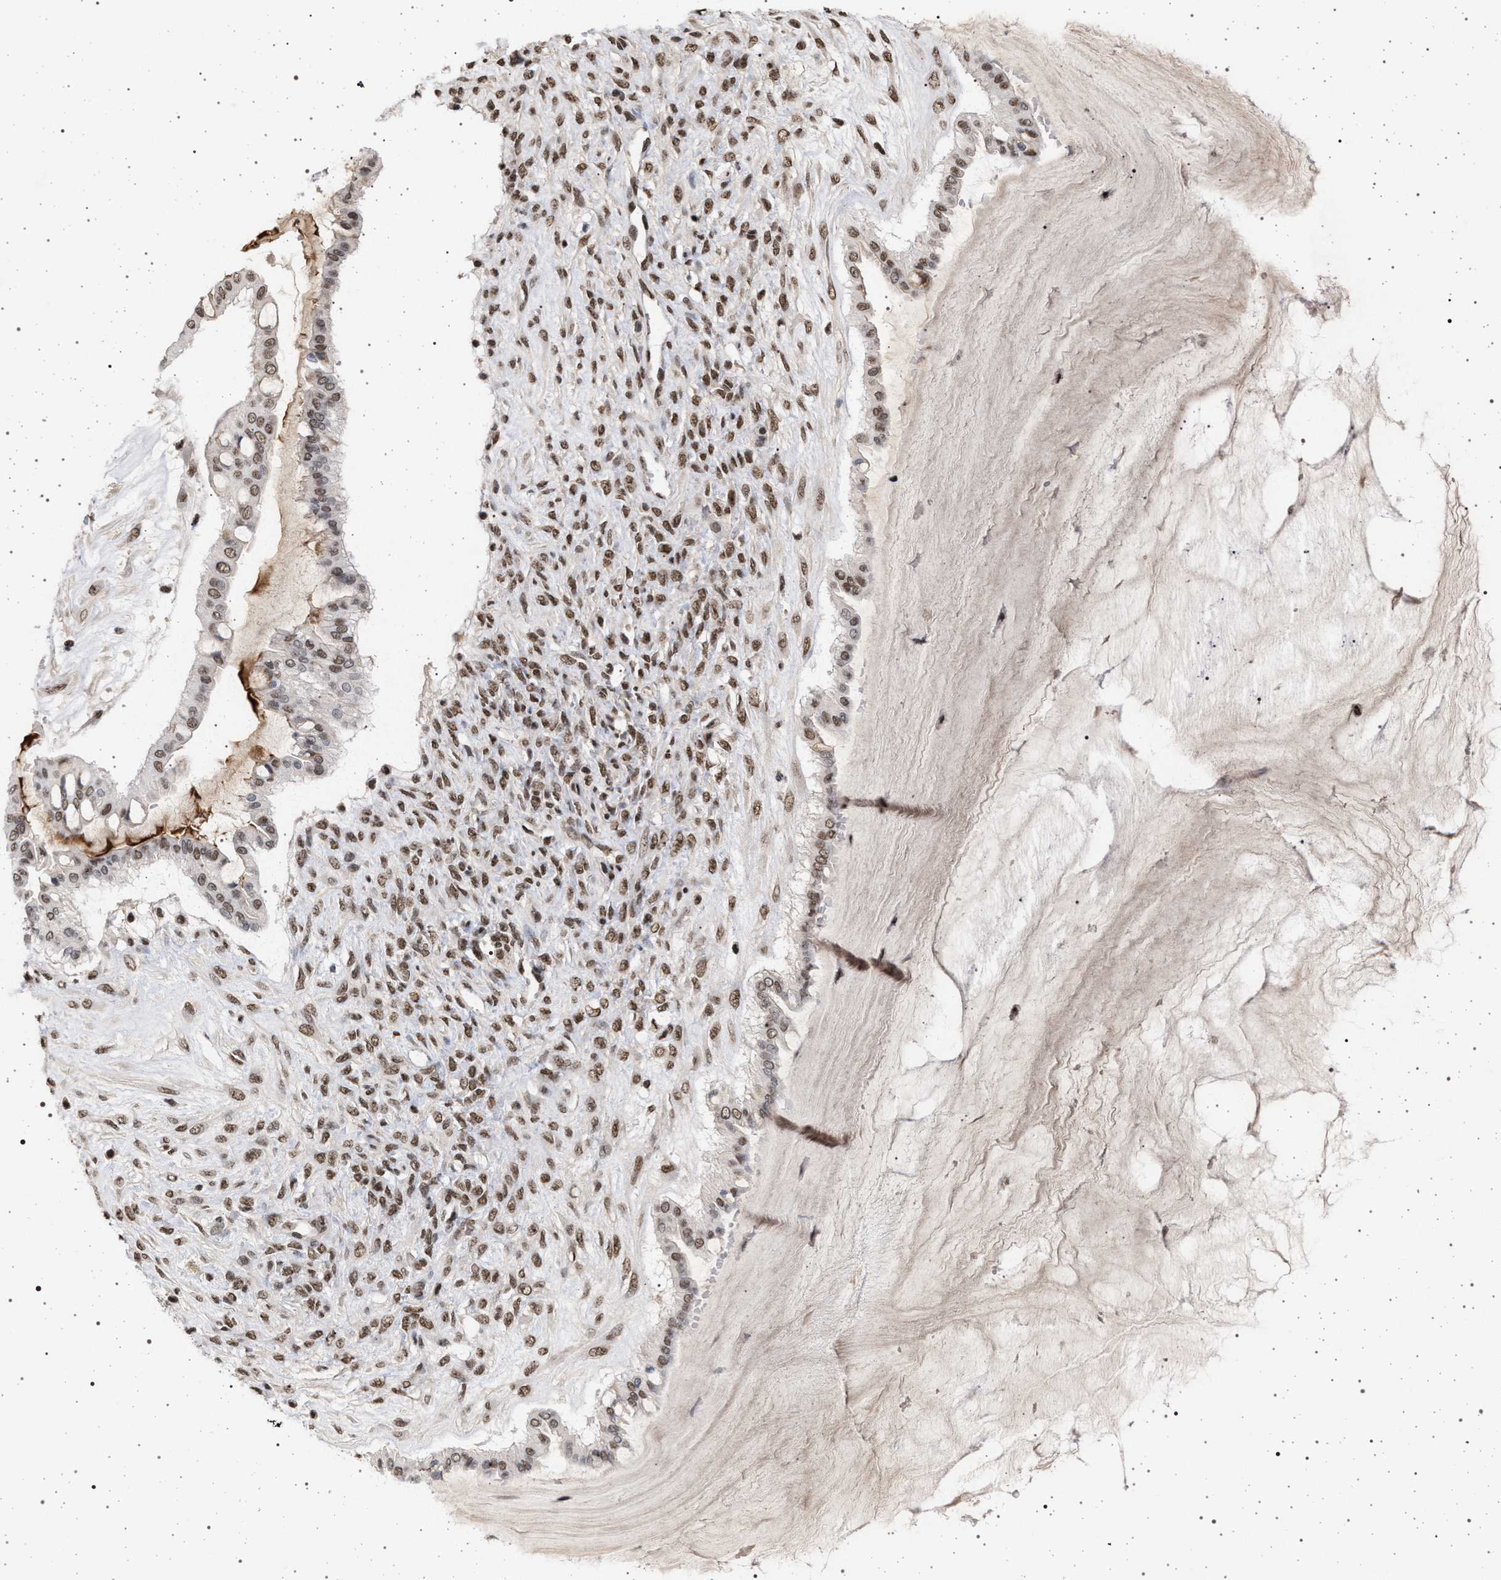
{"staining": {"intensity": "moderate", "quantity": ">75%", "location": "nuclear"}, "tissue": "ovarian cancer", "cell_type": "Tumor cells", "image_type": "cancer", "snomed": [{"axis": "morphology", "description": "Cystadenocarcinoma, mucinous, NOS"}, {"axis": "topography", "description": "Ovary"}], "caption": "Ovarian cancer (mucinous cystadenocarcinoma) stained with a protein marker reveals moderate staining in tumor cells.", "gene": "PHF12", "patient": {"sex": "female", "age": 73}}